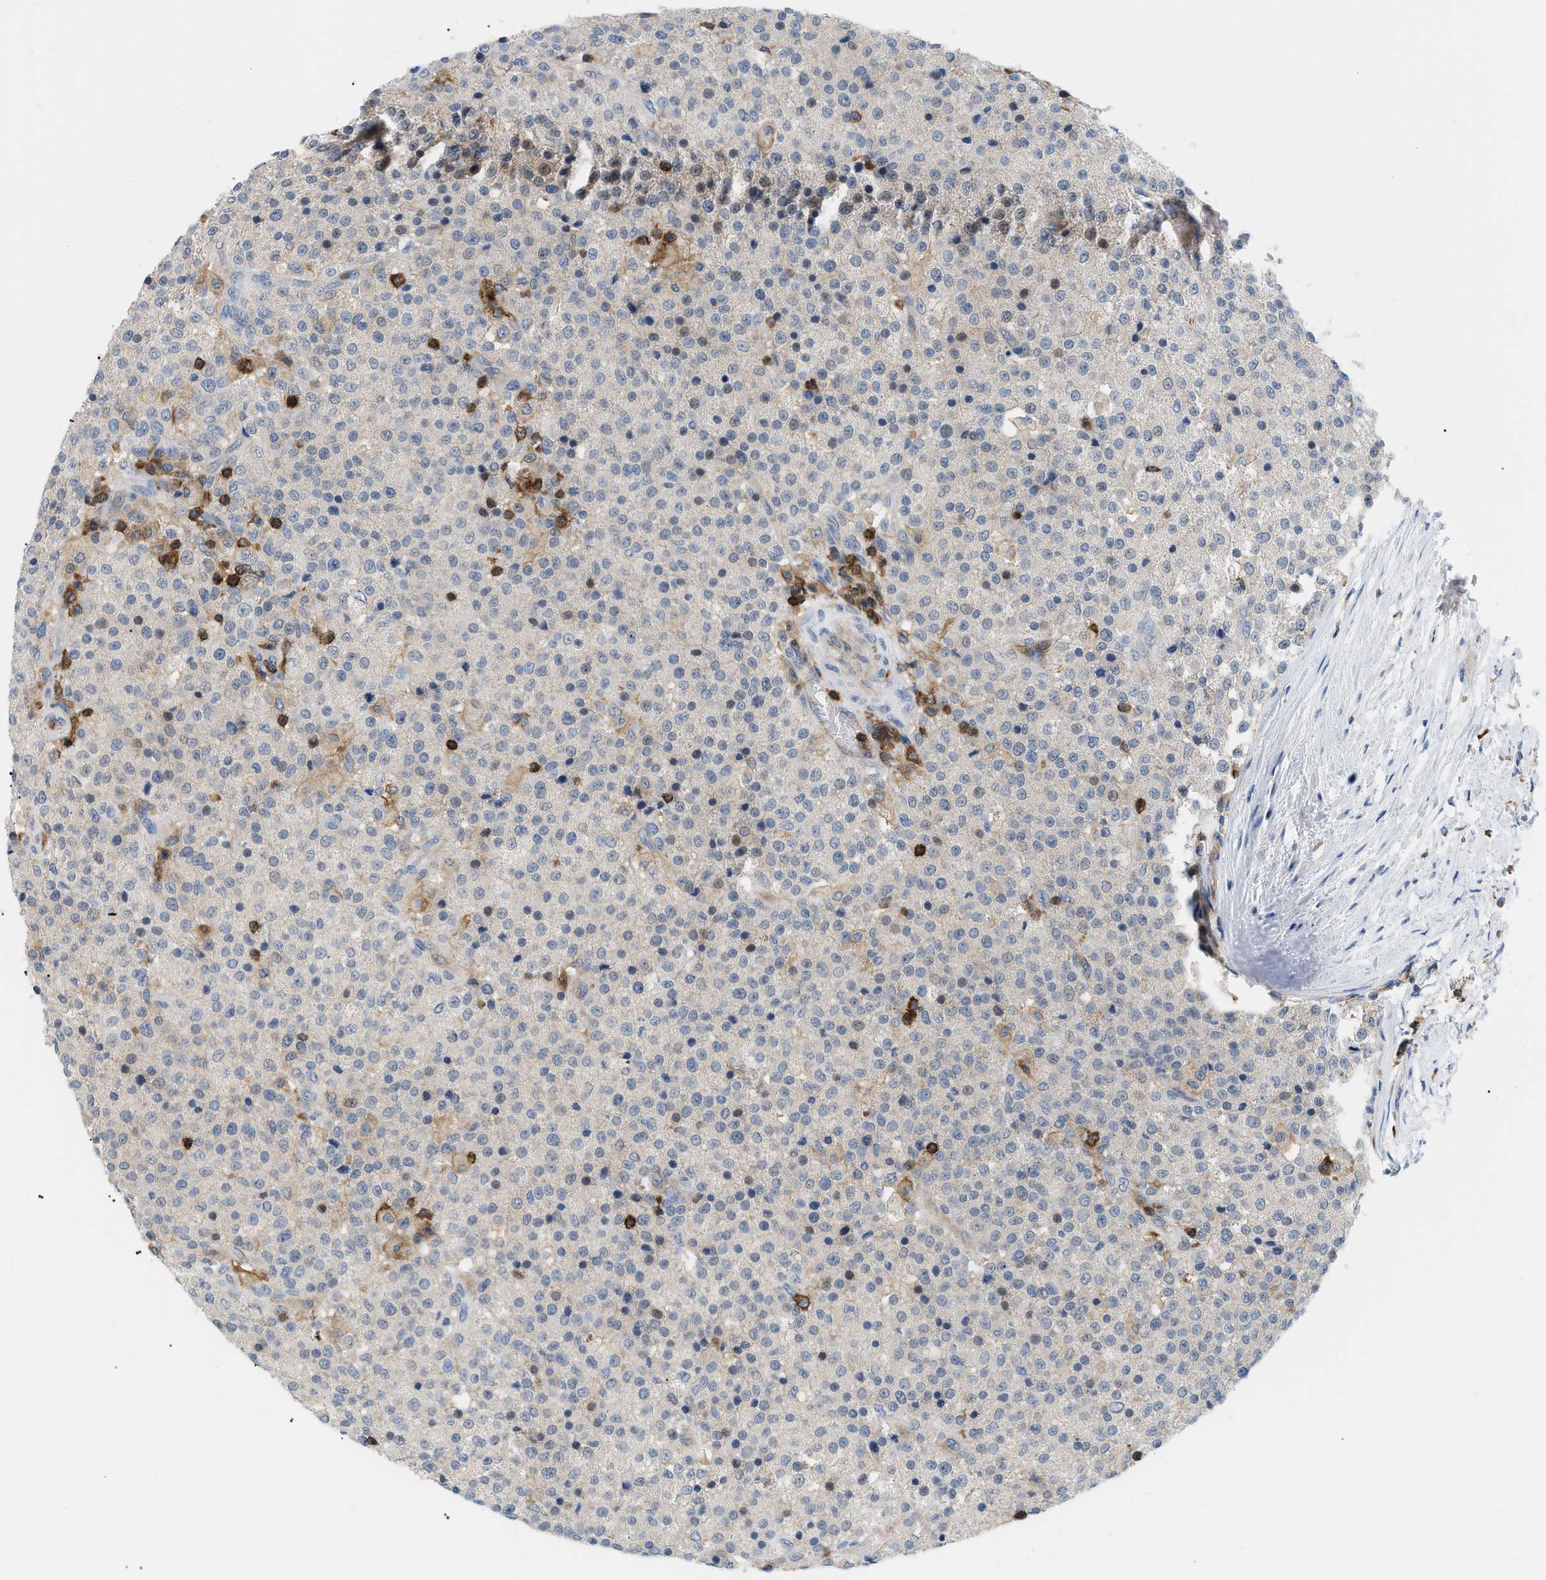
{"staining": {"intensity": "weak", "quantity": "<25%", "location": "cytoplasmic/membranous"}, "tissue": "testis cancer", "cell_type": "Tumor cells", "image_type": "cancer", "snomed": [{"axis": "morphology", "description": "Seminoma, NOS"}, {"axis": "topography", "description": "Testis"}], "caption": "Testis cancer (seminoma) stained for a protein using immunohistochemistry (IHC) shows no positivity tumor cells.", "gene": "INPP5D", "patient": {"sex": "male", "age": 59}}